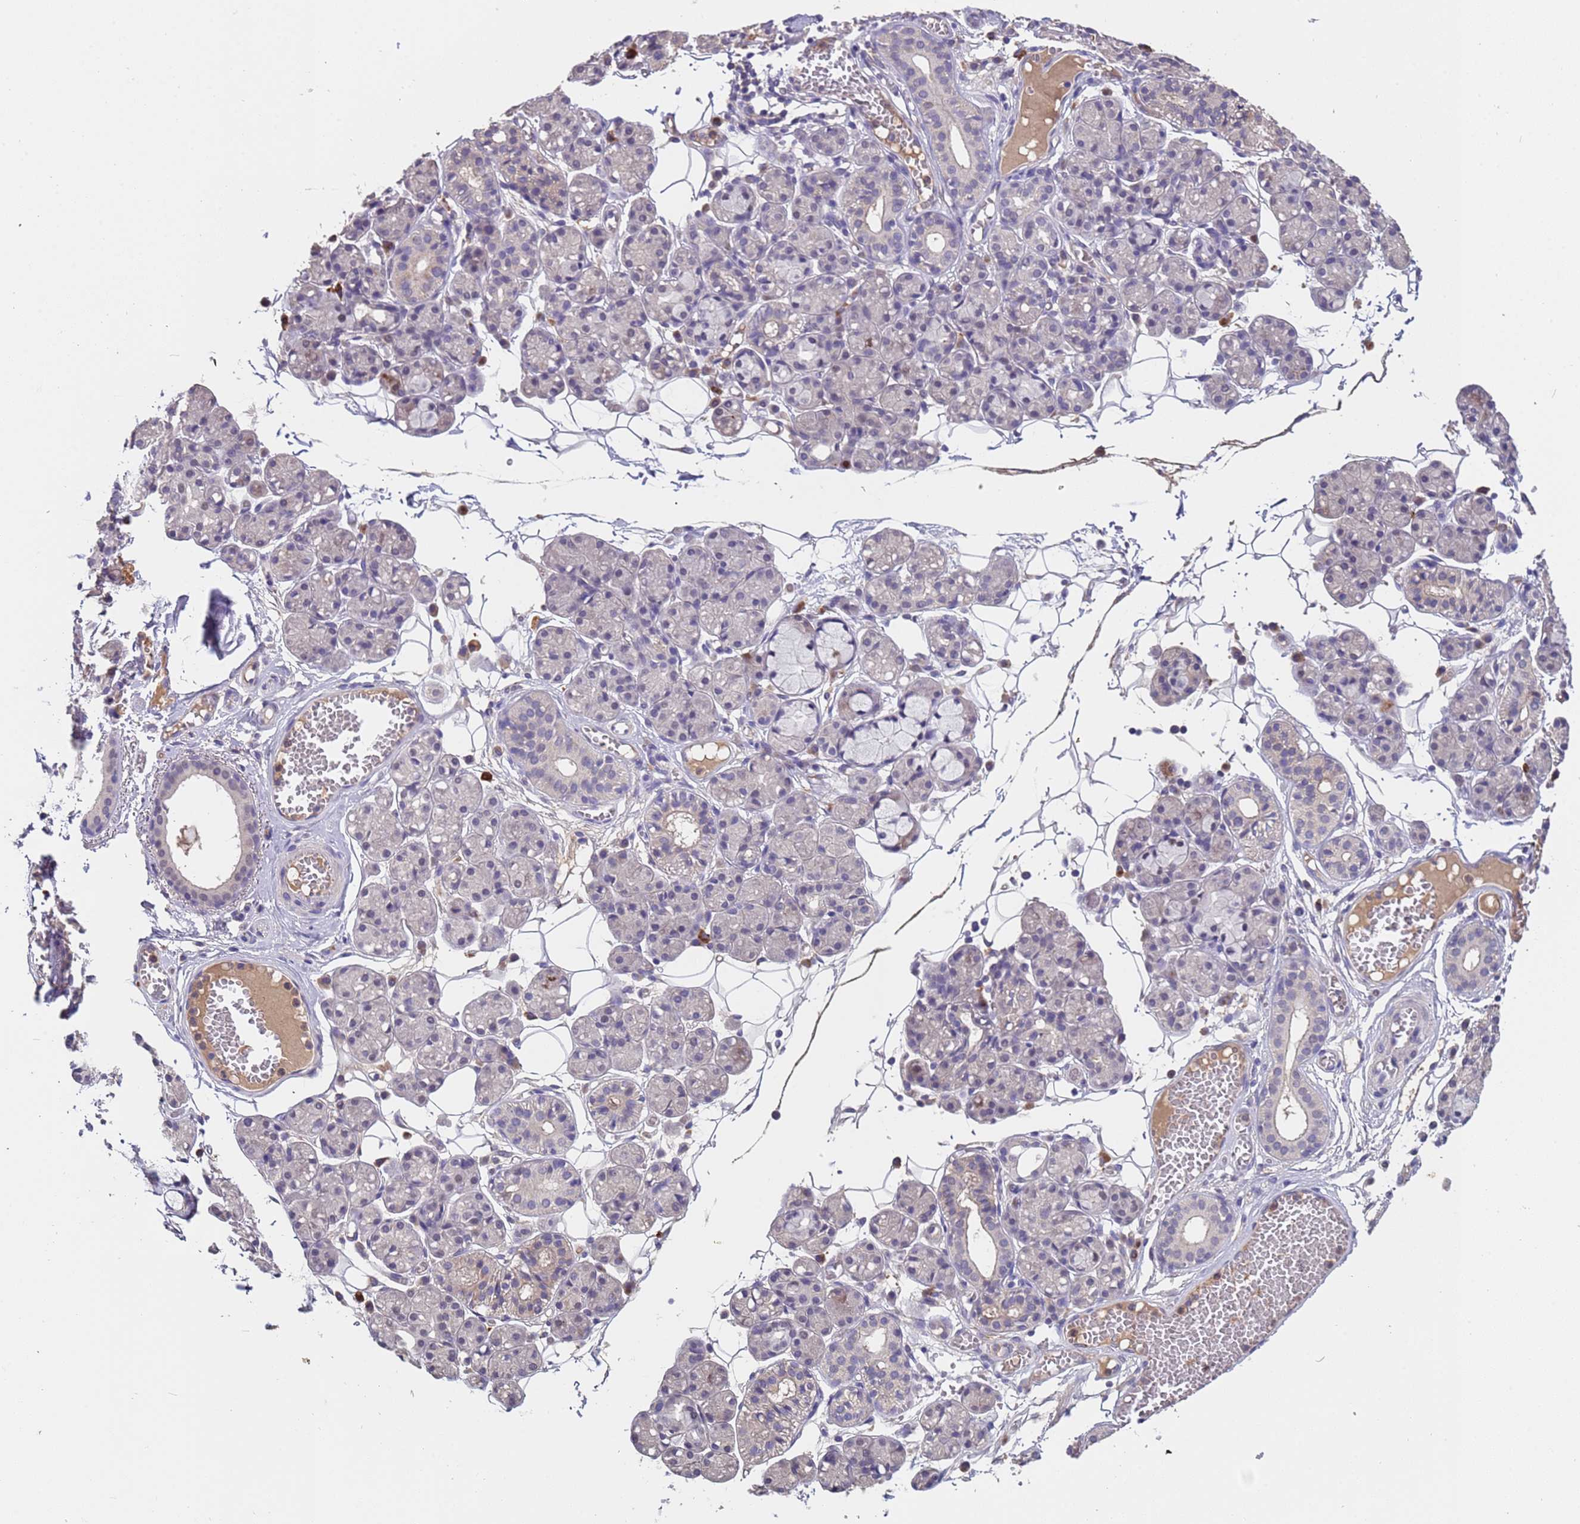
{"staining": {"intensity": "strong", "quantity": "<25%", "location": "cytoplasmic/membranous,nuclear"}, "tissue": "salivary gland", "cell_type": "Glandular cells", "image_type": "normal", "snomed": [{"axis": "morphology", "description": "Normal tissue, NOS"}, {"axis": "topography", "description": "Salivary gland"}], "caption": "Benign salivary gland demonstrates strong cytoplasmic/membranous,nuclear positivity in approximately <25% of glandular cells, visualized by immunohistochemistry.", "gene": "ZNF248", "patient": {"sex": "male", "age": 63}}